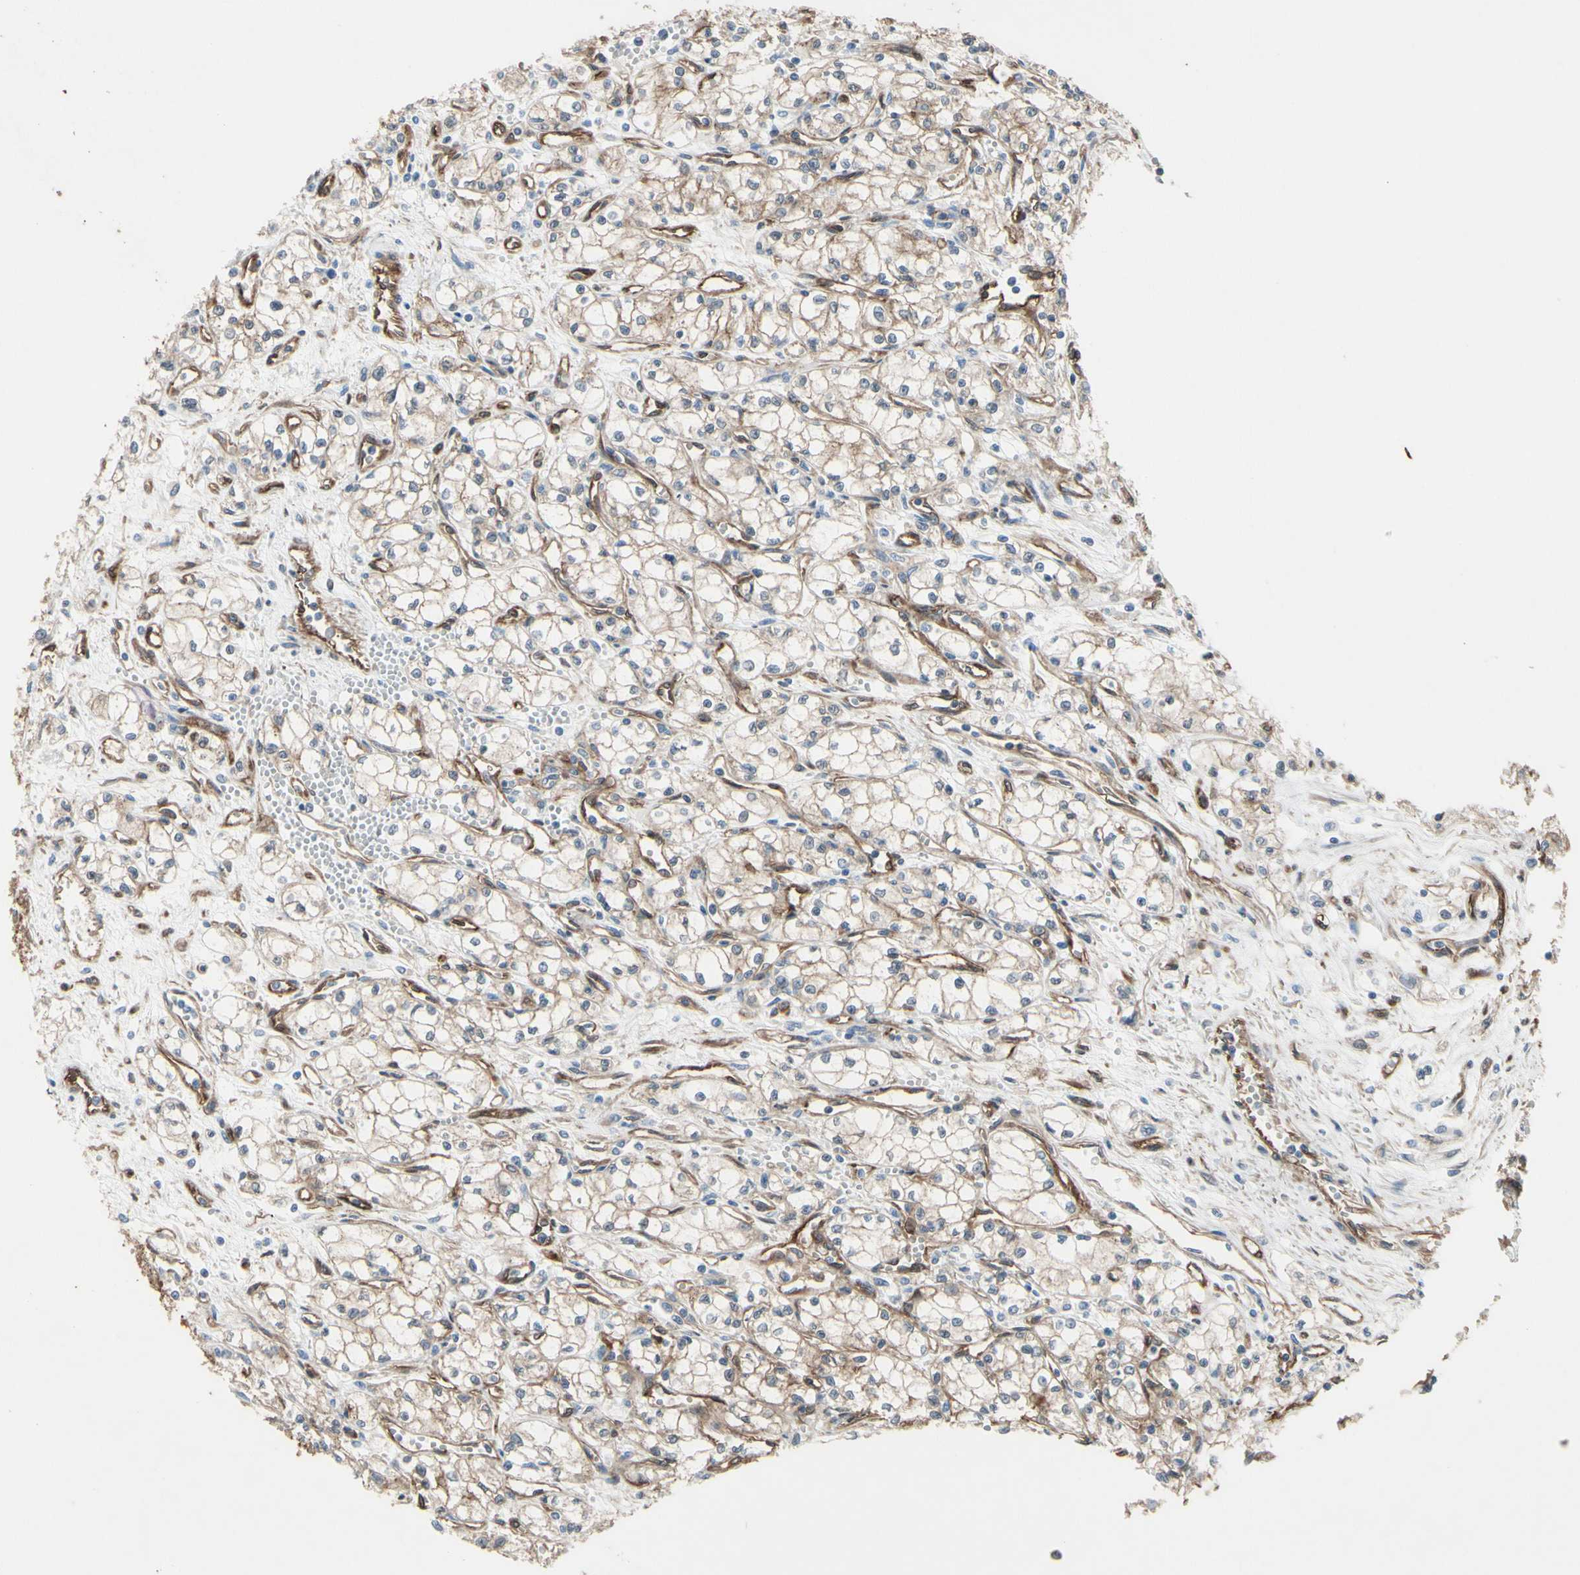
{"staining": {"intensity": "moderate", "quantity": "25%-75%", "location": "cytoplasmic/membranous"}, "tissue": "renal cancer", "cell_type": "Tumor cells", "image_type": "cancer", "snomed": [{"axis": "morphology", "description": "Normal tissue, NOS"}, {"axis": "morphology", "description": "Adenocarcinoma, NOS"}, {"axis": "topography", "description": "Kidney"}], "caption": "This is an image of immunohistochemistry (IHC) staining of renal cancer, which shows moderate expression in the cytoplasmic/membranous of tumor cells.", "gene": "CTTNBP2", "patient": {"sex": "male", "age": 59}}